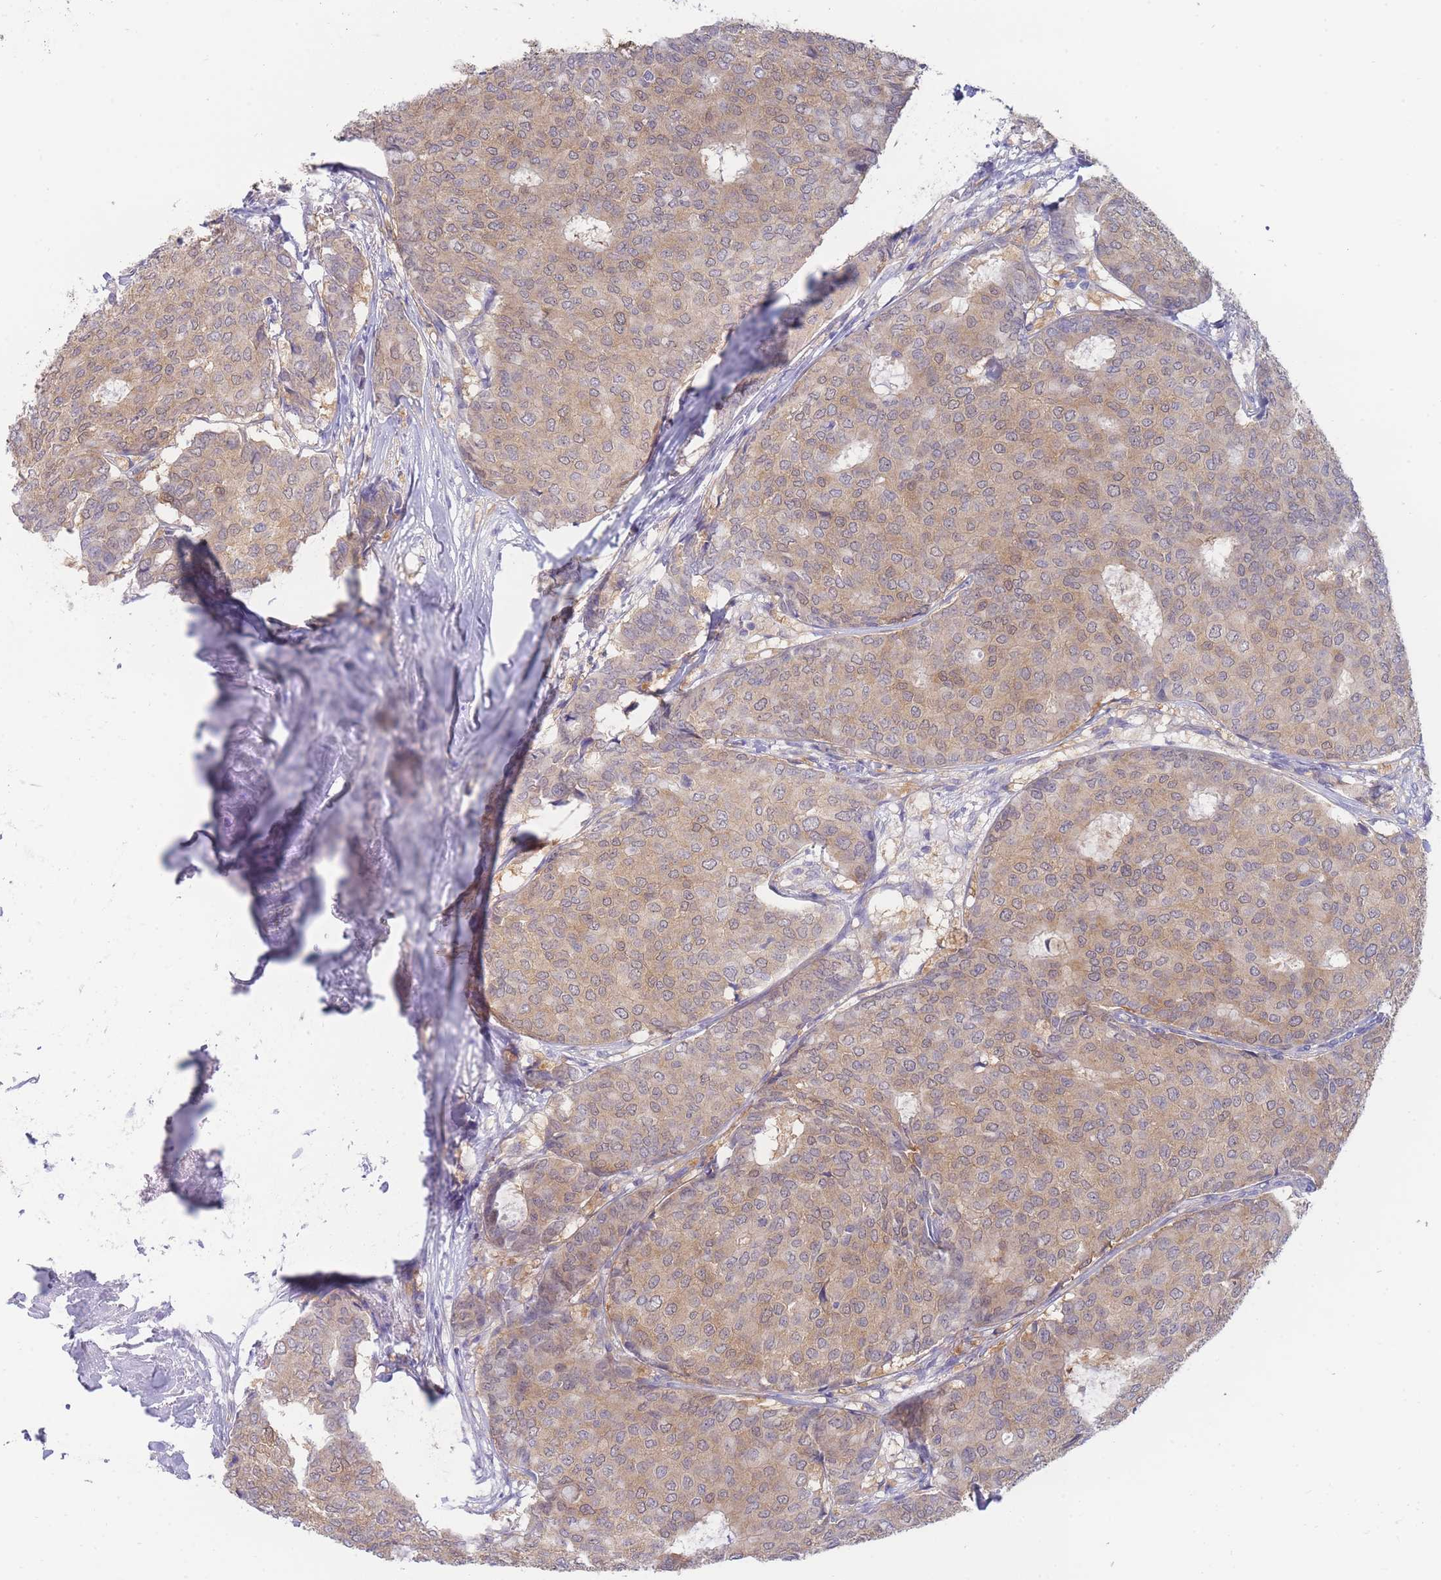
{"staining": {"intensity": "moderate", "quantity": ">75%", "location": "cytoplasmic/membranous"}, "tissue": "breast cancer", "cell_type": "Tumor cells", "image_type": "cancer", "snomed": [{"axis": "morphology", "description": "Duct carcinoma"}, {"axis": "topography", "description": "Breast"}], "caption": "Breast cancer (invasive ductal carcinoma) tissue demonstrates moderate cytoplasmic/membranous positivity in about >75% of tumor cells, visualized by immunohistochemistry.", "gene": "SUGT1", "patient": {"sex": "female", "age": 75}}